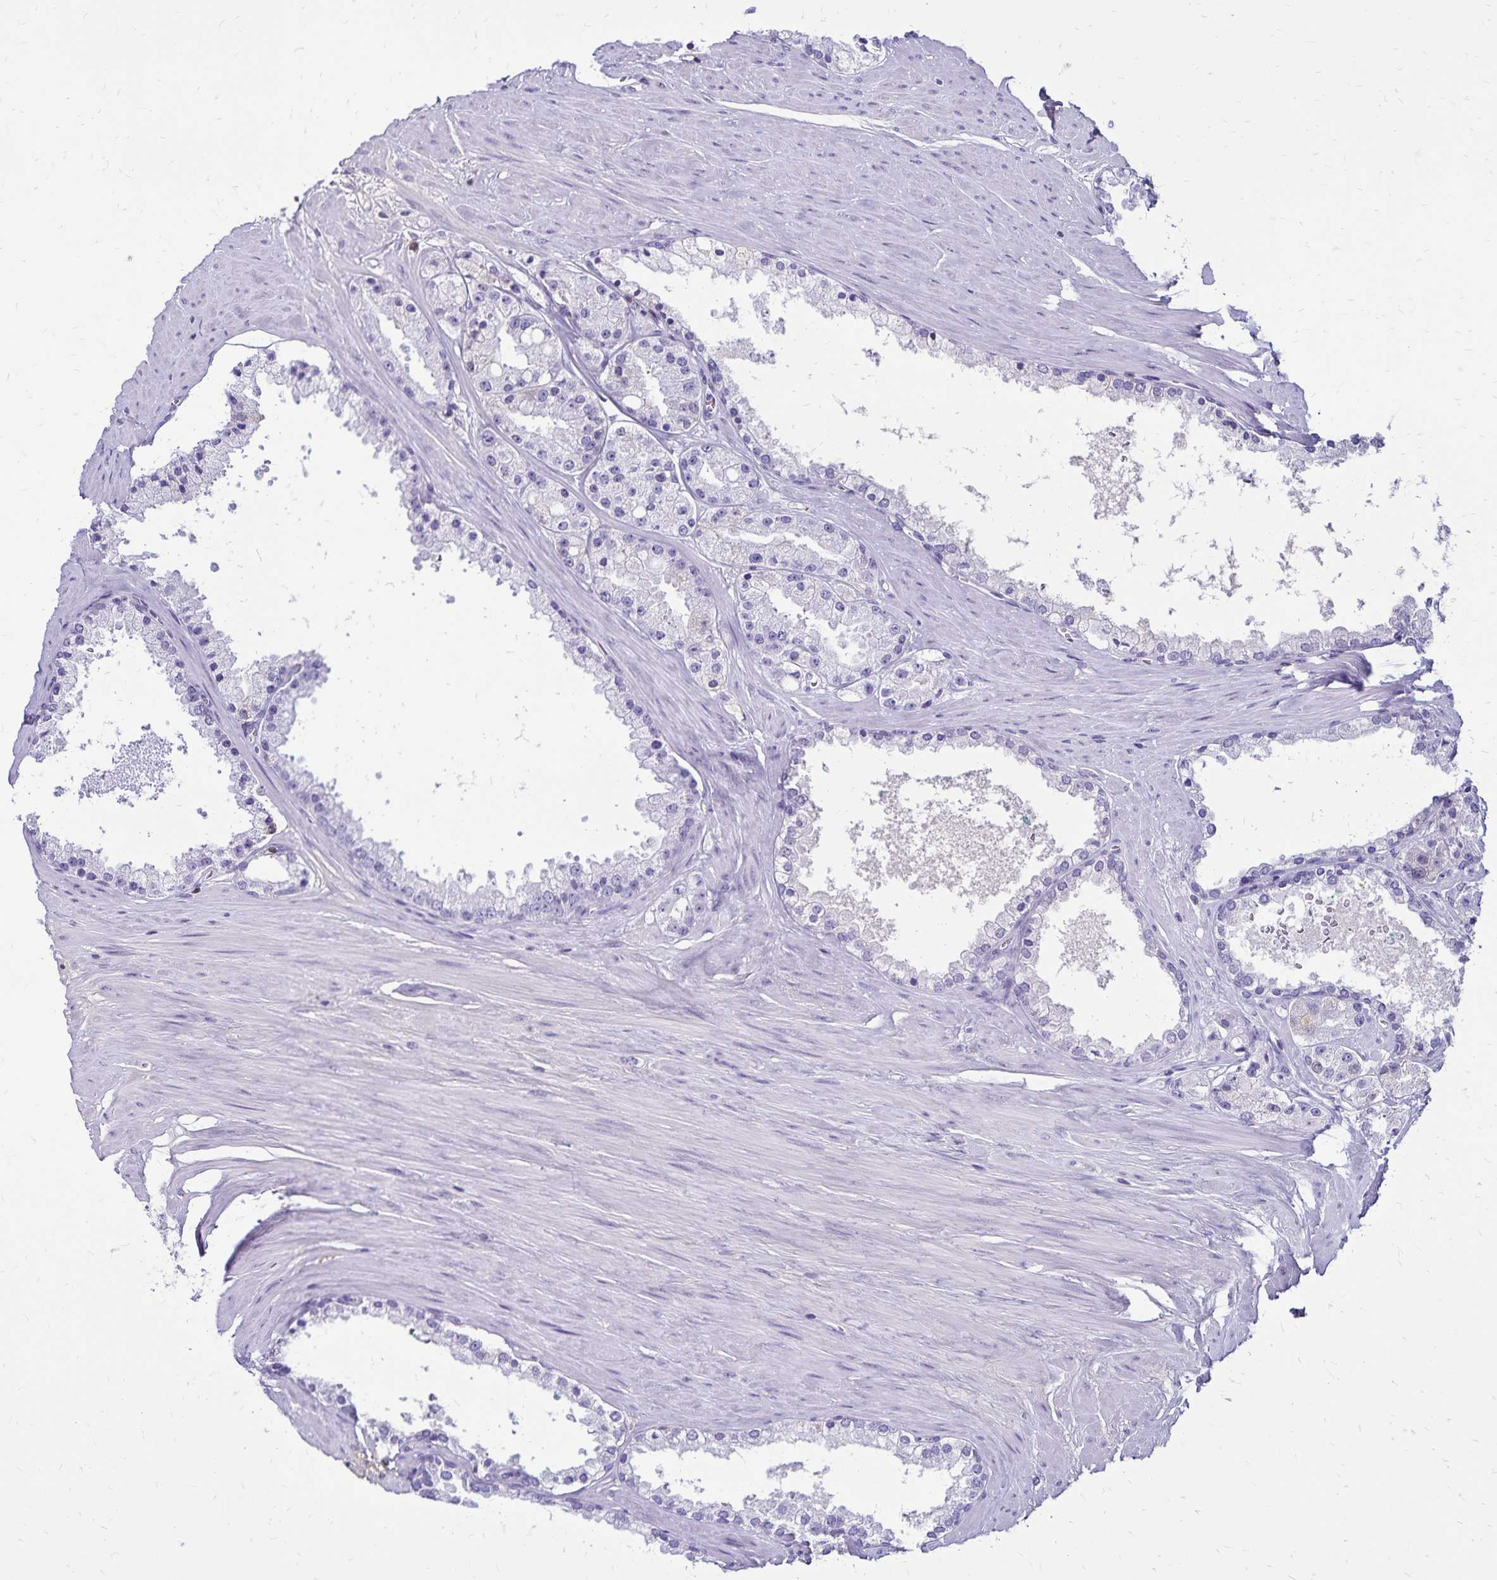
{"staining": {"intensity": "negative", "quantity": "none", "location": "none"}, "tissue": "prostate cancer", "cell_type": "Tumor cells", "image_type": "cancer", "snomed": [{"axis": "morphology", "description": "Adenocarcinoma, High grade"}, {"axis": "topography", "description": "Prostate"}], "caption": "Histopathology image shows no protein expression in tumor cells of prostate cancer tissue.", "gene": "CD27", "patient": {"sex": "male", "age": 66}}